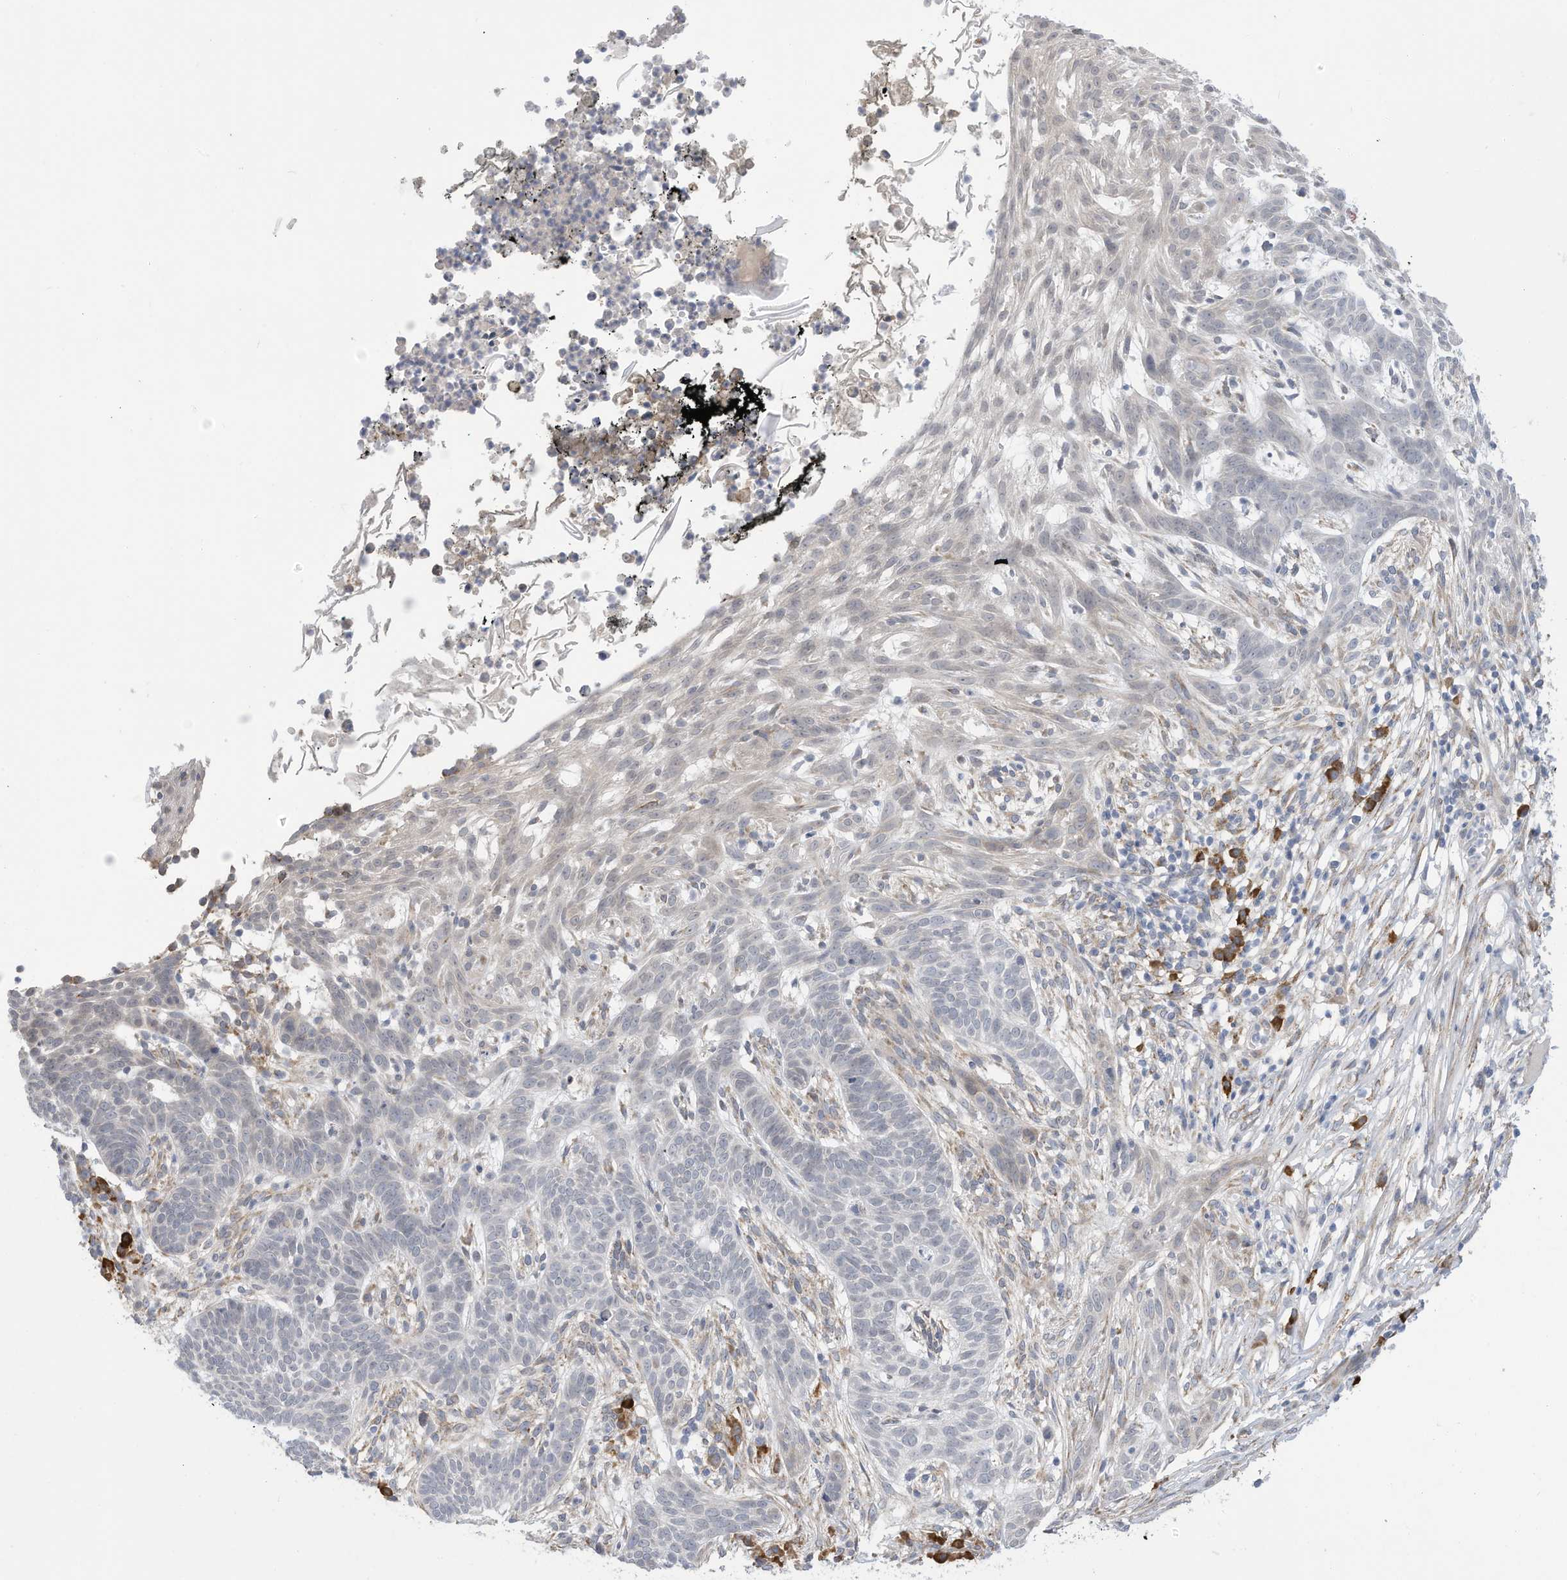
{"staining": {"intensity": "negative", "quantity": "none", "location": "none"}, "tissue": "skin cancer", "cell_type": "Tumor cells", "image_type": "cancer", "snomed": [{"axis": "morphology", "description": "Normal tissue, NOS"}, {"axis": "morphology", "description": "Basal cell carcinoma"}, {"axis": "topography", "description": "Skin"}], "caption": "Immunohistochemical staining of skin basal cell carcinoma demonstrates no significant expression in tumor cells. Brightfield microscopy of immunohistochemistry stained with DAB (brown) and hematoxylin (blue), captured at high magnification.", "gene": "ZNF292", "patient": {"sex": "male", "age": 64}}